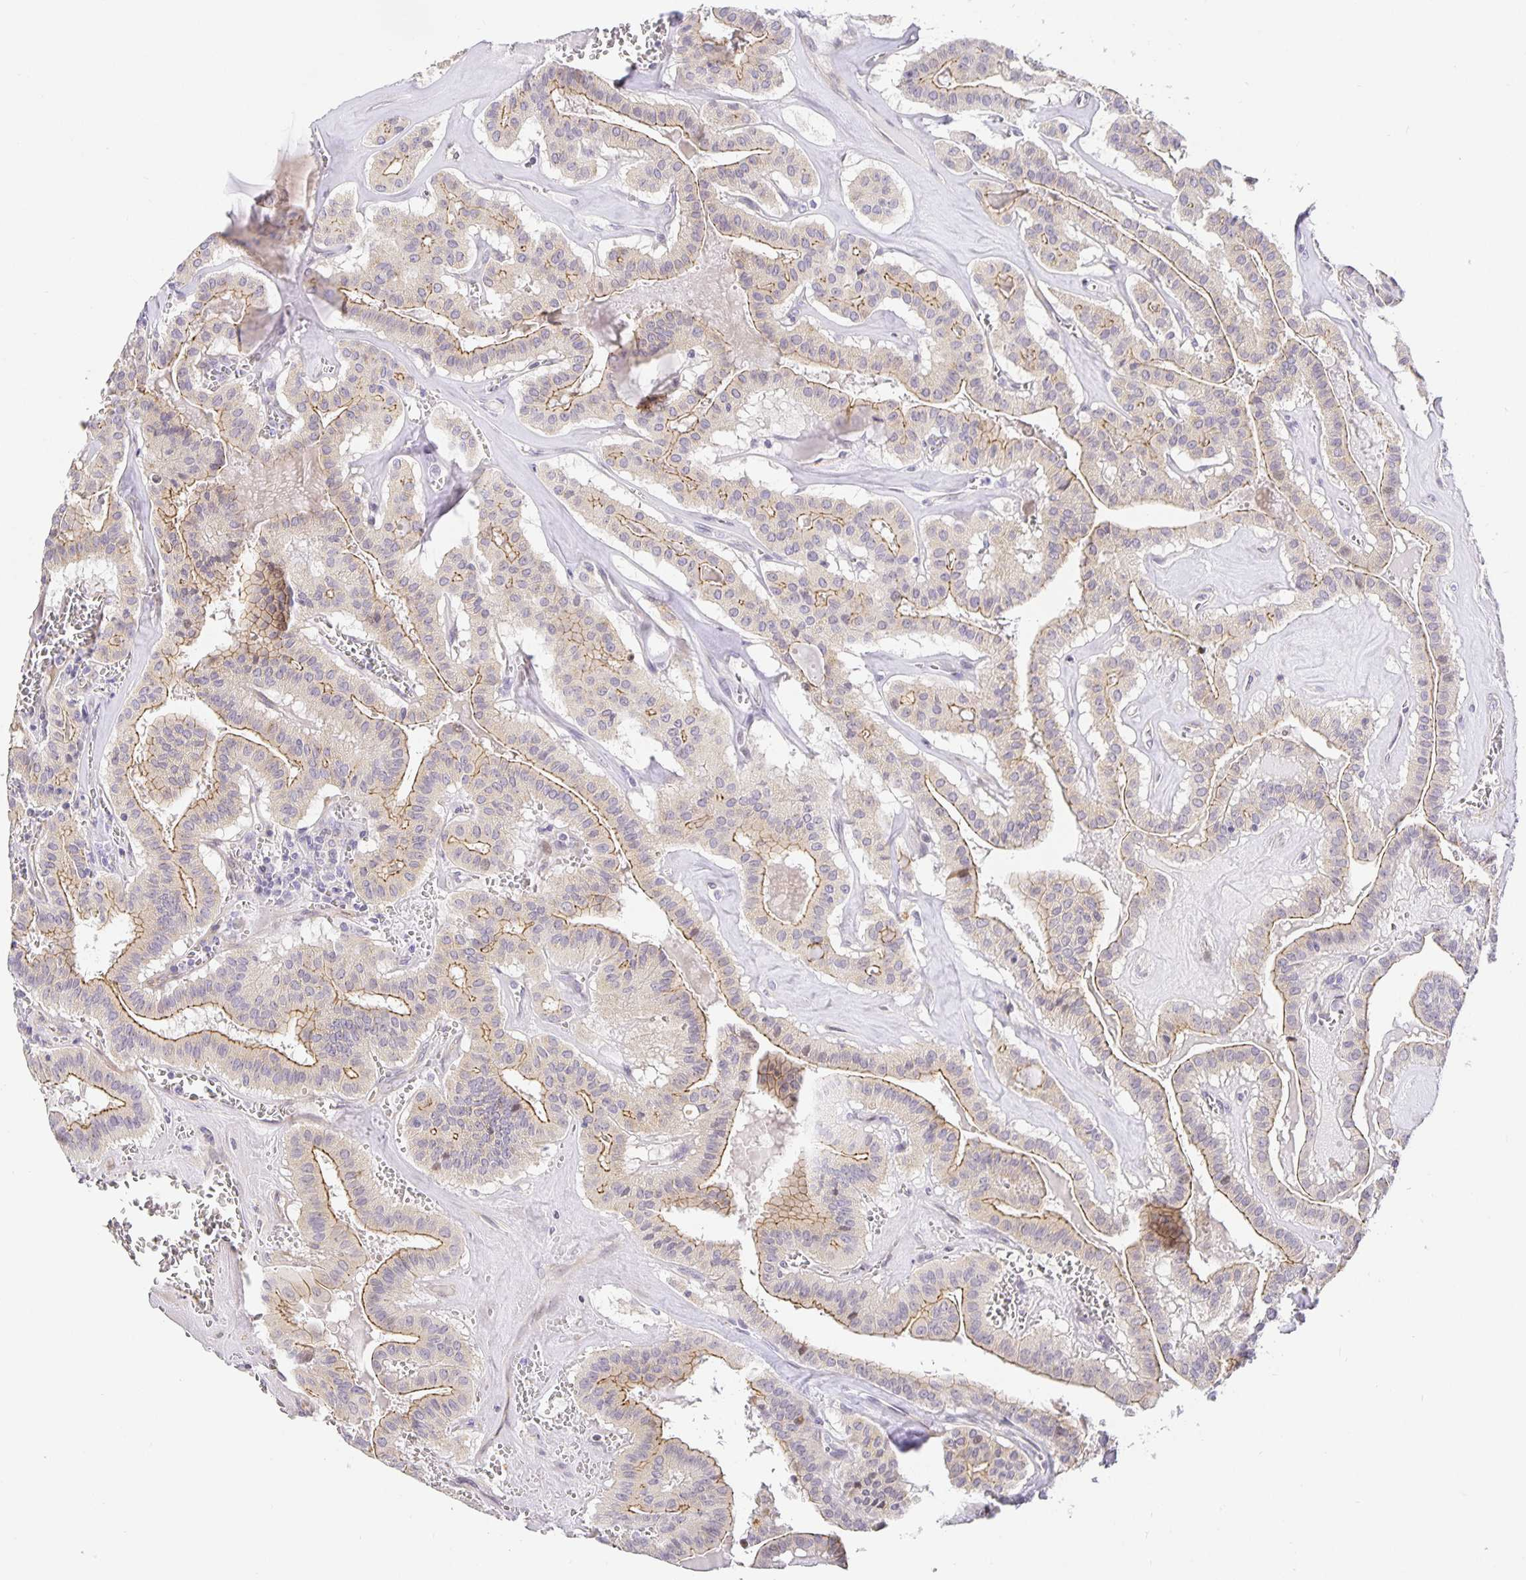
{"staining": {"intensity": "moderate", "quantity": "25%-75%", "location": "cytoplasmic/membranous"}, "tissue": "thyroid cancer", "cell_type": "Tumor cells", "image_type": "cancer", "snomed": [{"axis": "morphology", "description": "Papillary adenocarcinoma, NOS"}, {"axis": "topography", "description": "Thyroid gland"}], "caption": "The image demonstrates staining of papillary adenocarcinoma (thyroid), revealing moderate cytoplasmic/membranous protein positivity (brown color) within tumor cells.", "gene": "TJP3", "patient": {"sex": "male", "age": 52}}